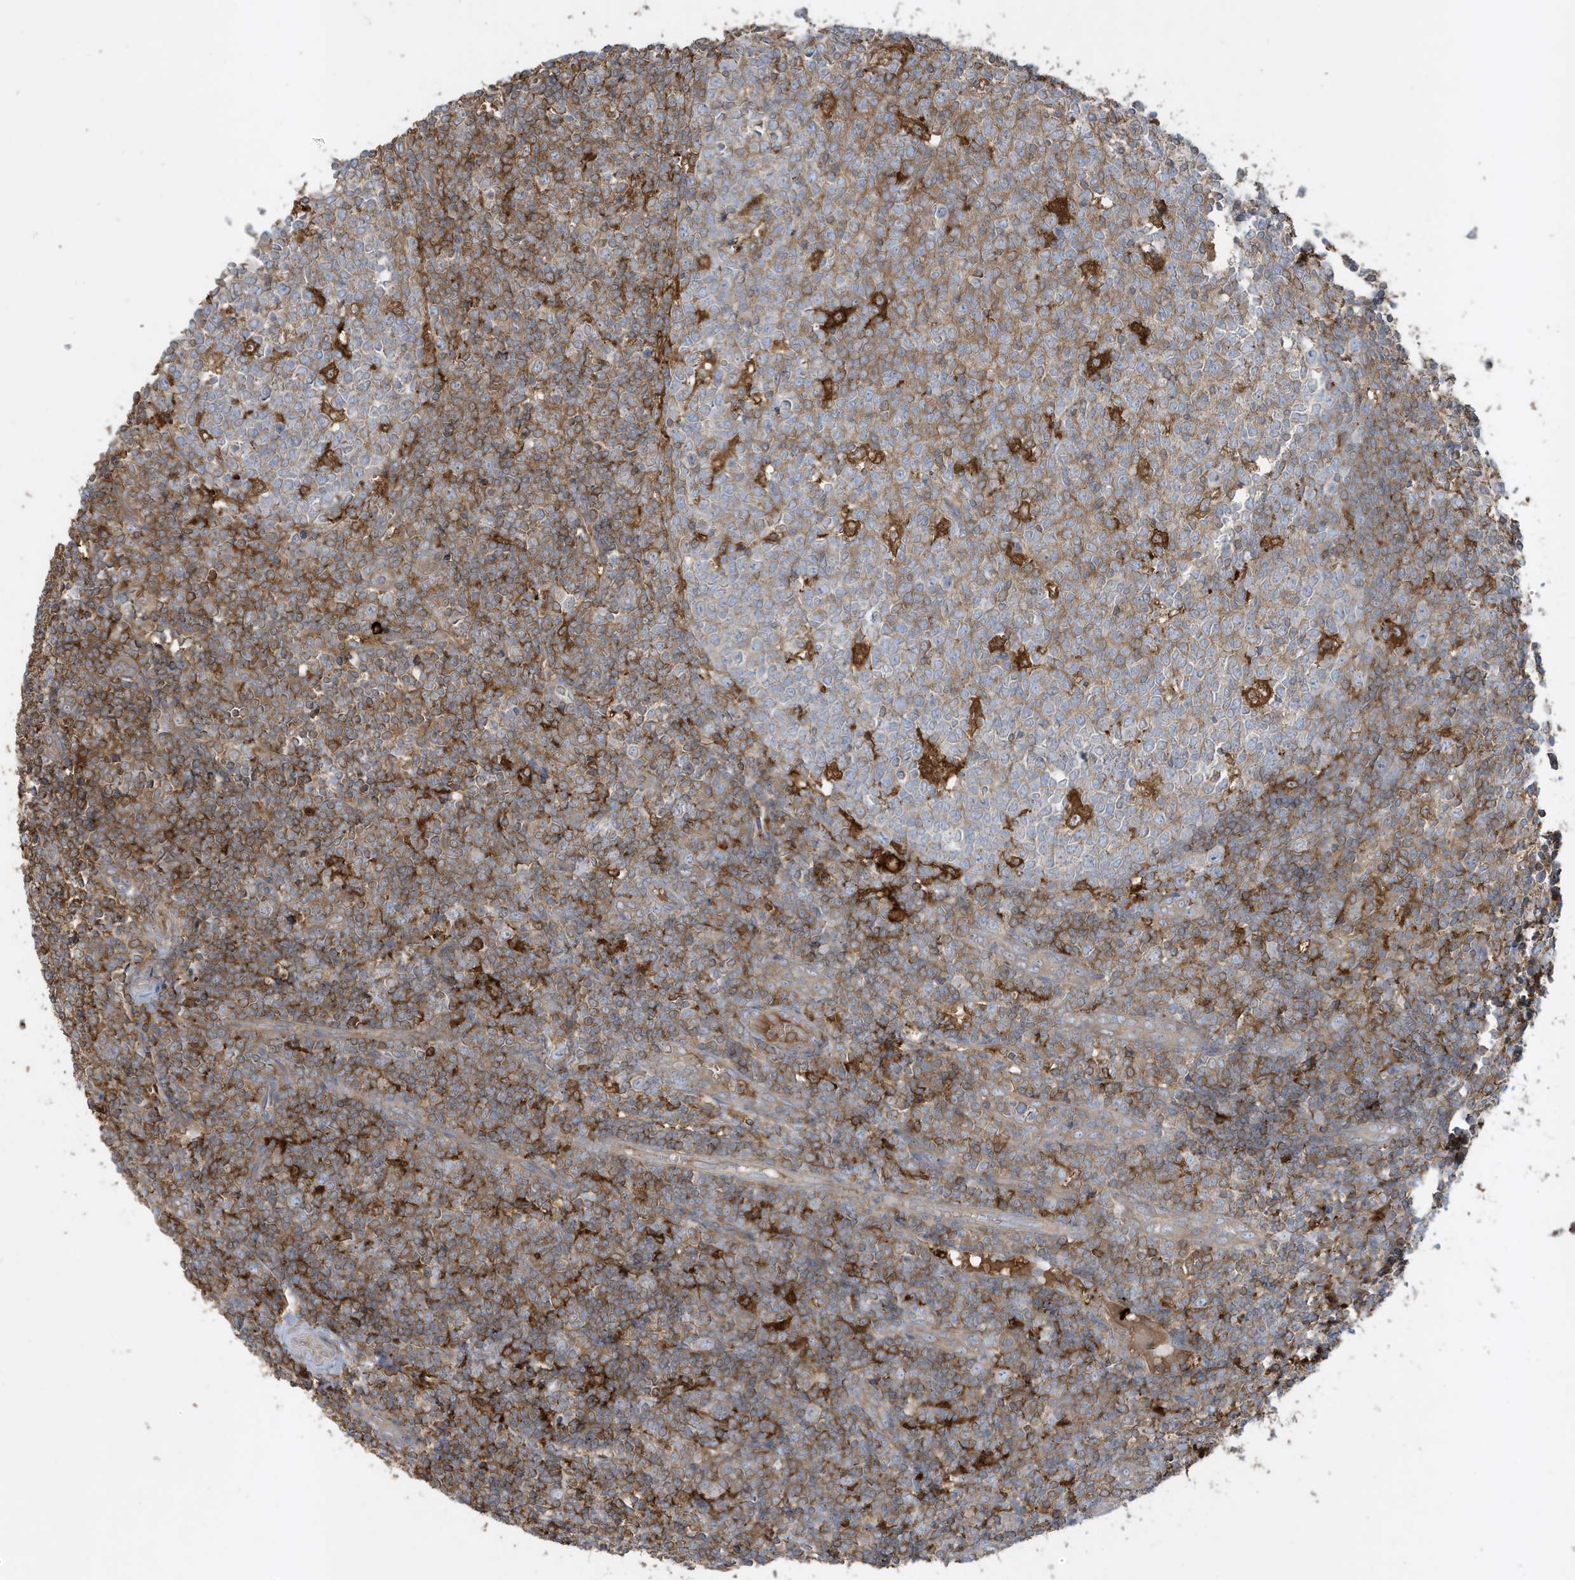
{"staining": {"intensity": "weak", "quantity": ">75%", "location": "cytoplasmic/membranous"}, "tissue": "tonsil", "cell_type": "Germinal center cells", "image_type": "normal", "snomed": [{"axis": "morphology", "description": "Normal tissue, NOS"}, {"axis": "topography", "description": "Tonsil"}], "caption": "Weak cytoplasmic/membranous expression is seen in about >75% of germinal center cells in benign tonsil.", "gene": "ABTB1", "patient": {"sex": "female", "age": 19}}